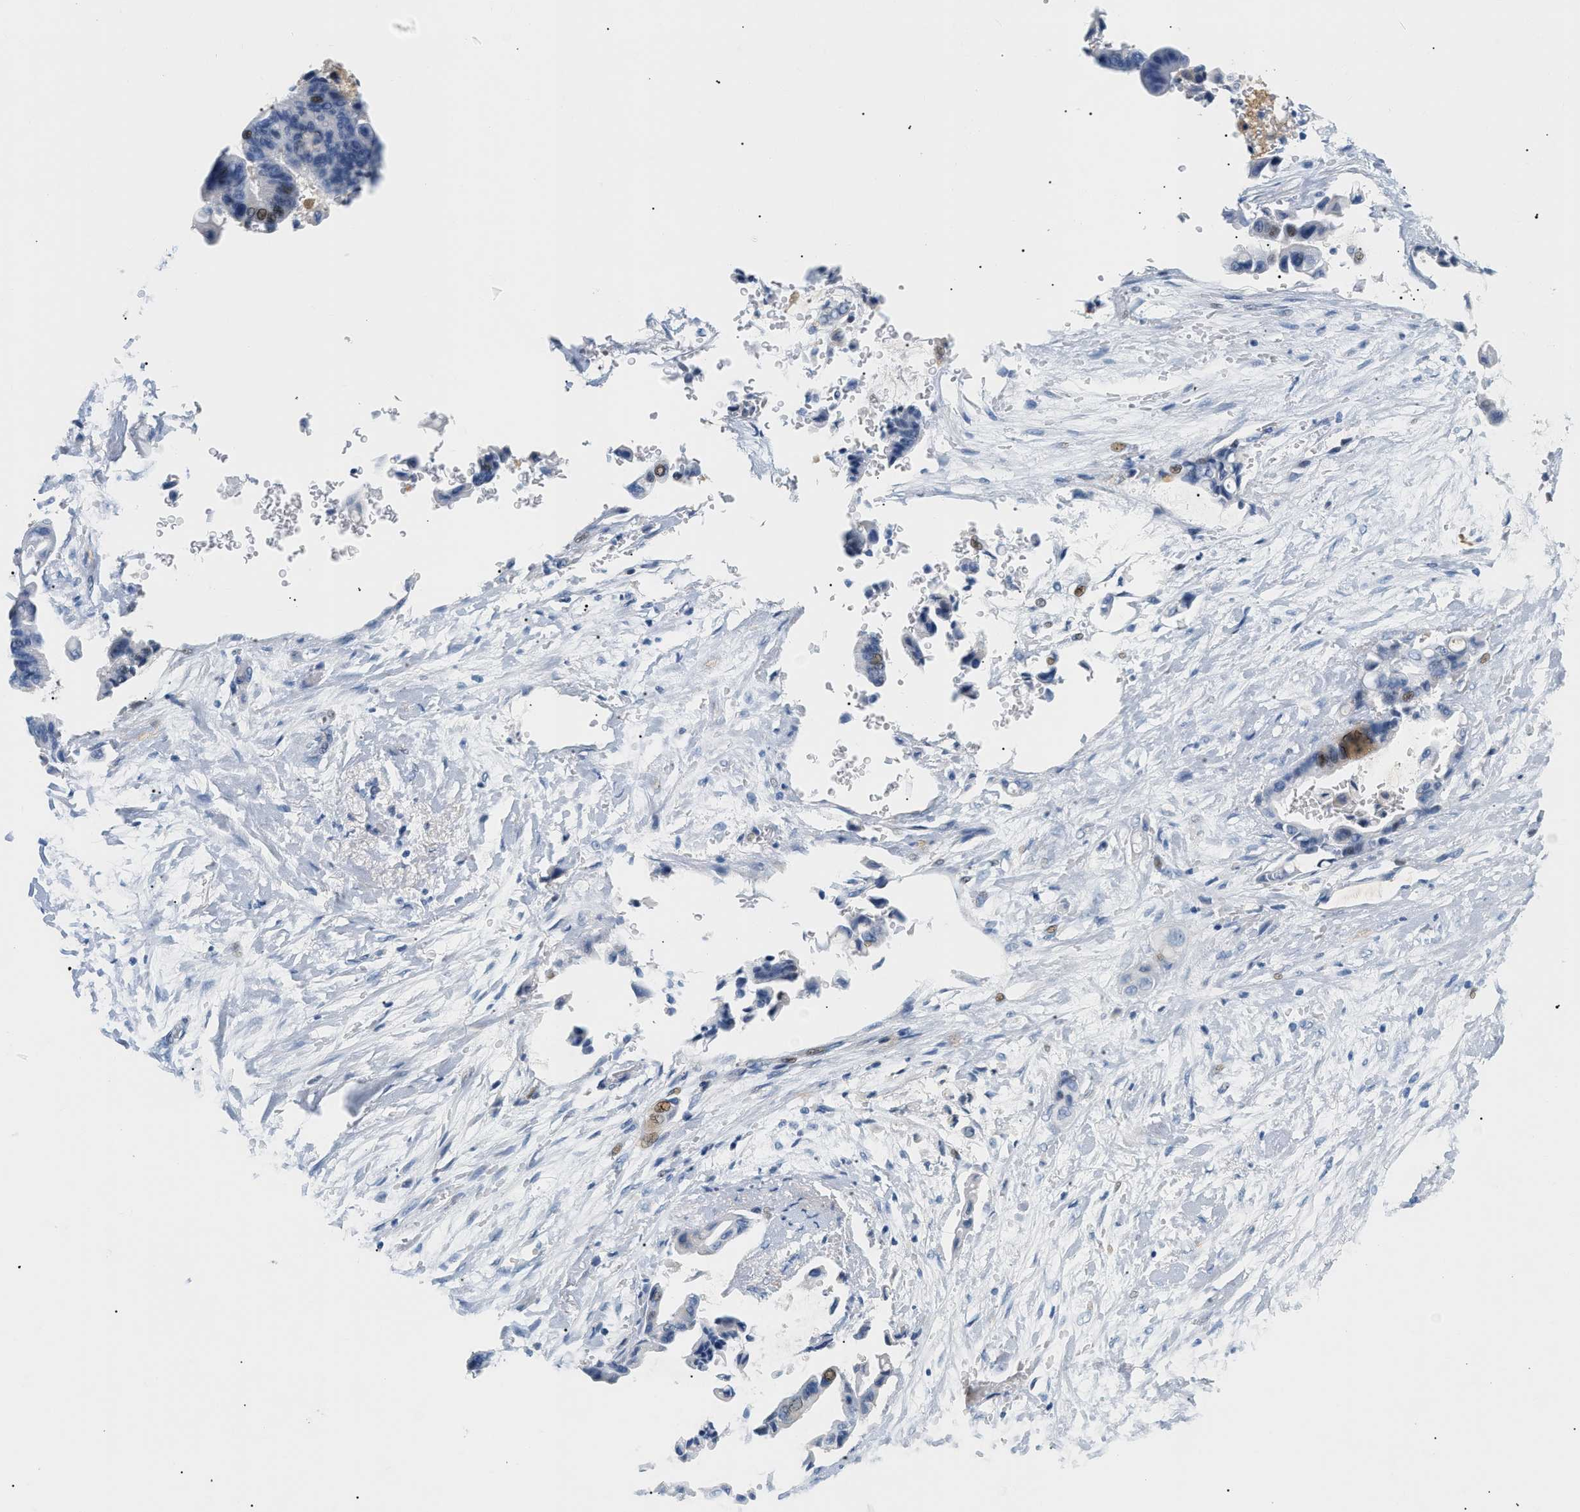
{"staining": {"intensity": "moderate", "quantity": "<25%", "location": "nuclear"}, "tissue": "liver cancer", "cell_type": "Tumor cells", "image_type": "cancer", "snomed": [{"axis": "morphology", "description": "Cholangiocarcinoma"}, {"axis": "topography", "description": "Liver"}], "caption": "Cholangiocarcinoma (liver) stained with a brown dye reveals moderate nuclear positive positivity in approximately <25% of tumor cells.", "gene": "CFH", "patient": {"sex": "female", "age": 61}}